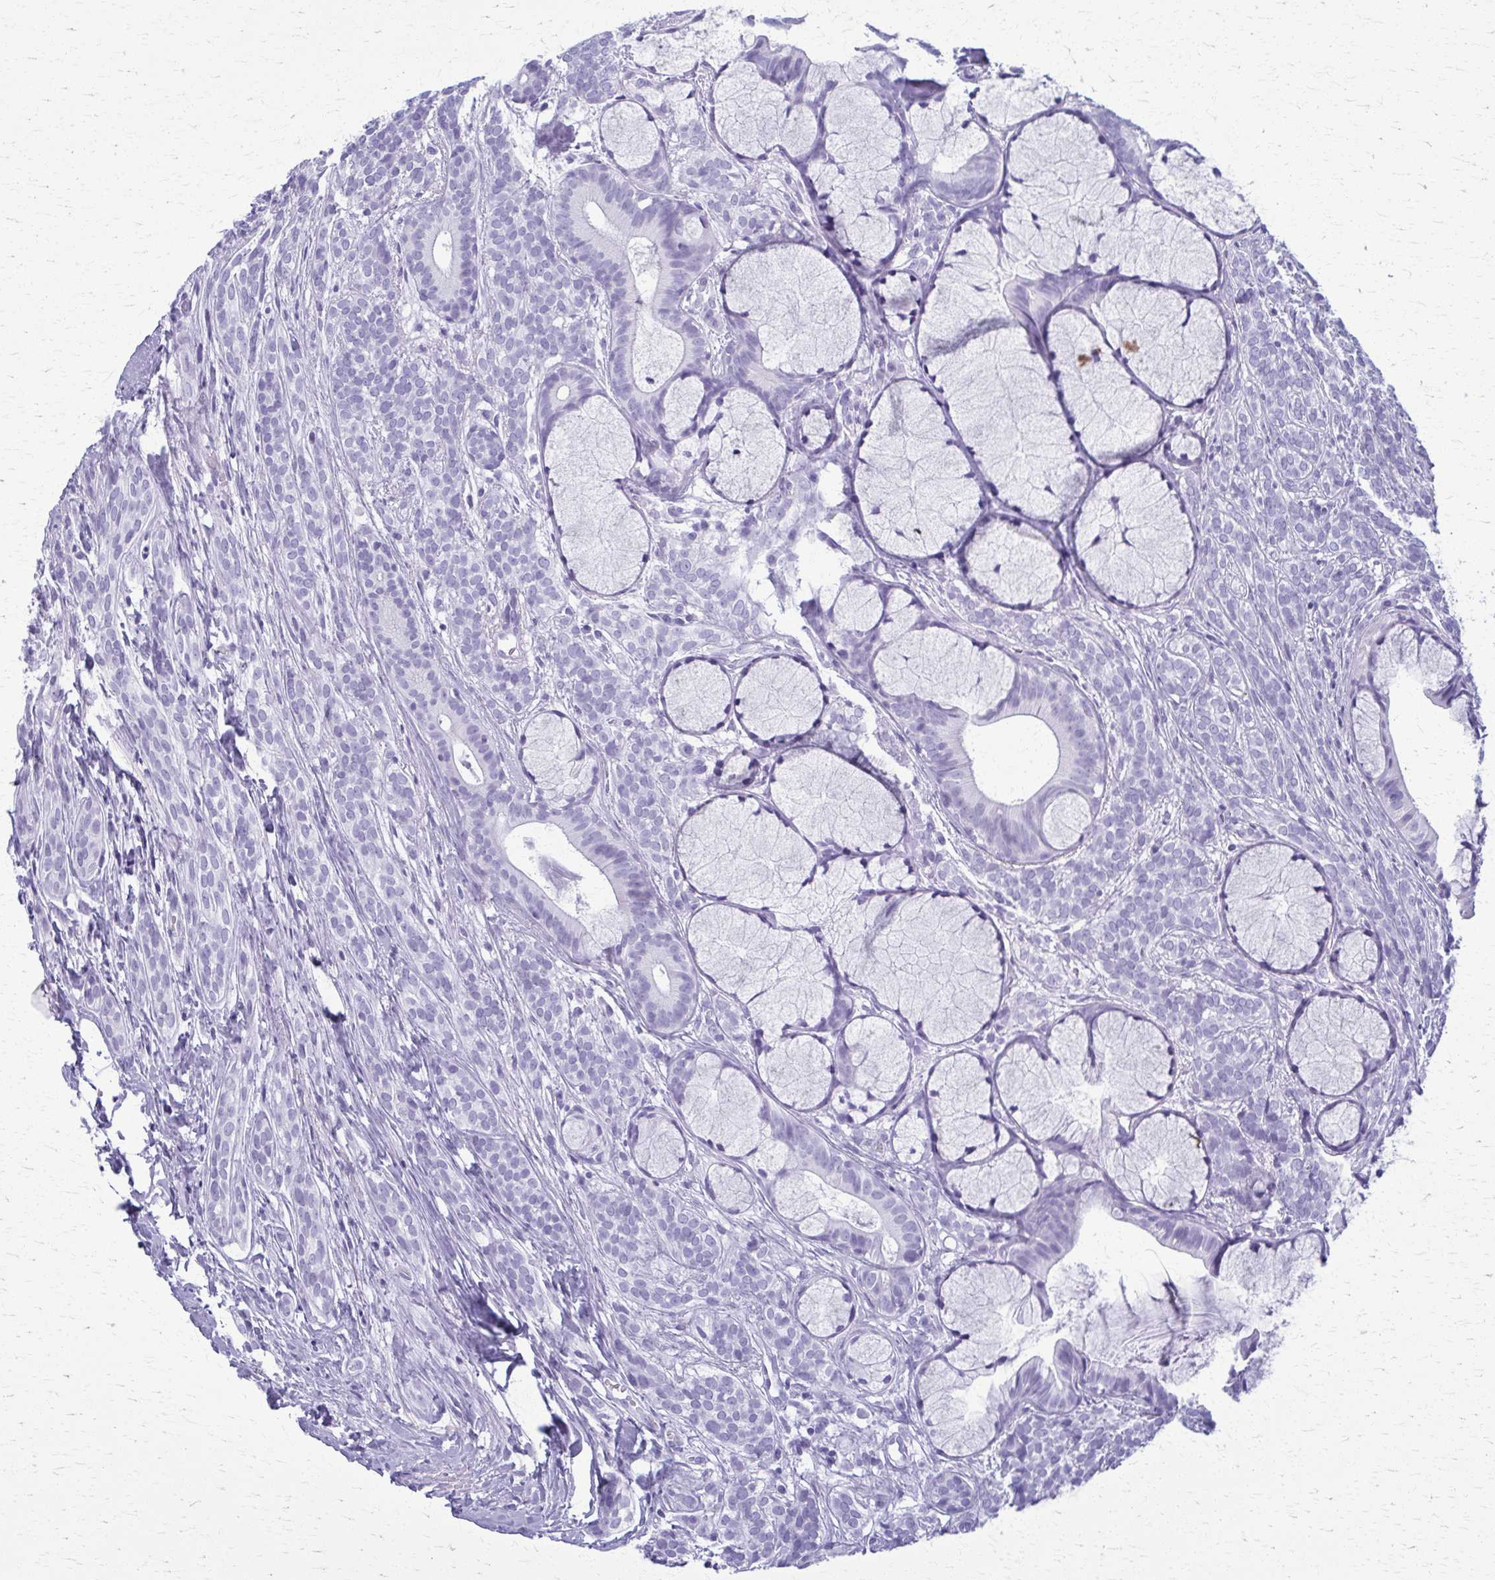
{"staining": {"intensity": "negative", "quantity": "none", "location": "none"}, "tissue": "head and neck cancer", "cell_type": "Tumor cells", "image_type": "cancer", "snomed": [{"axis": "morphology", "description": "Adenocarcinoma, NOS"}, {"axis": "topography", "description": "Head-Neck"}], "caption": "Immunohistochemistry (IHC) of head and neck cancer (adenocarcinoma) shows no expression in tumor cells.", "gene": "ACSM2B", "patient": {"sex": "female", "age": 57}}